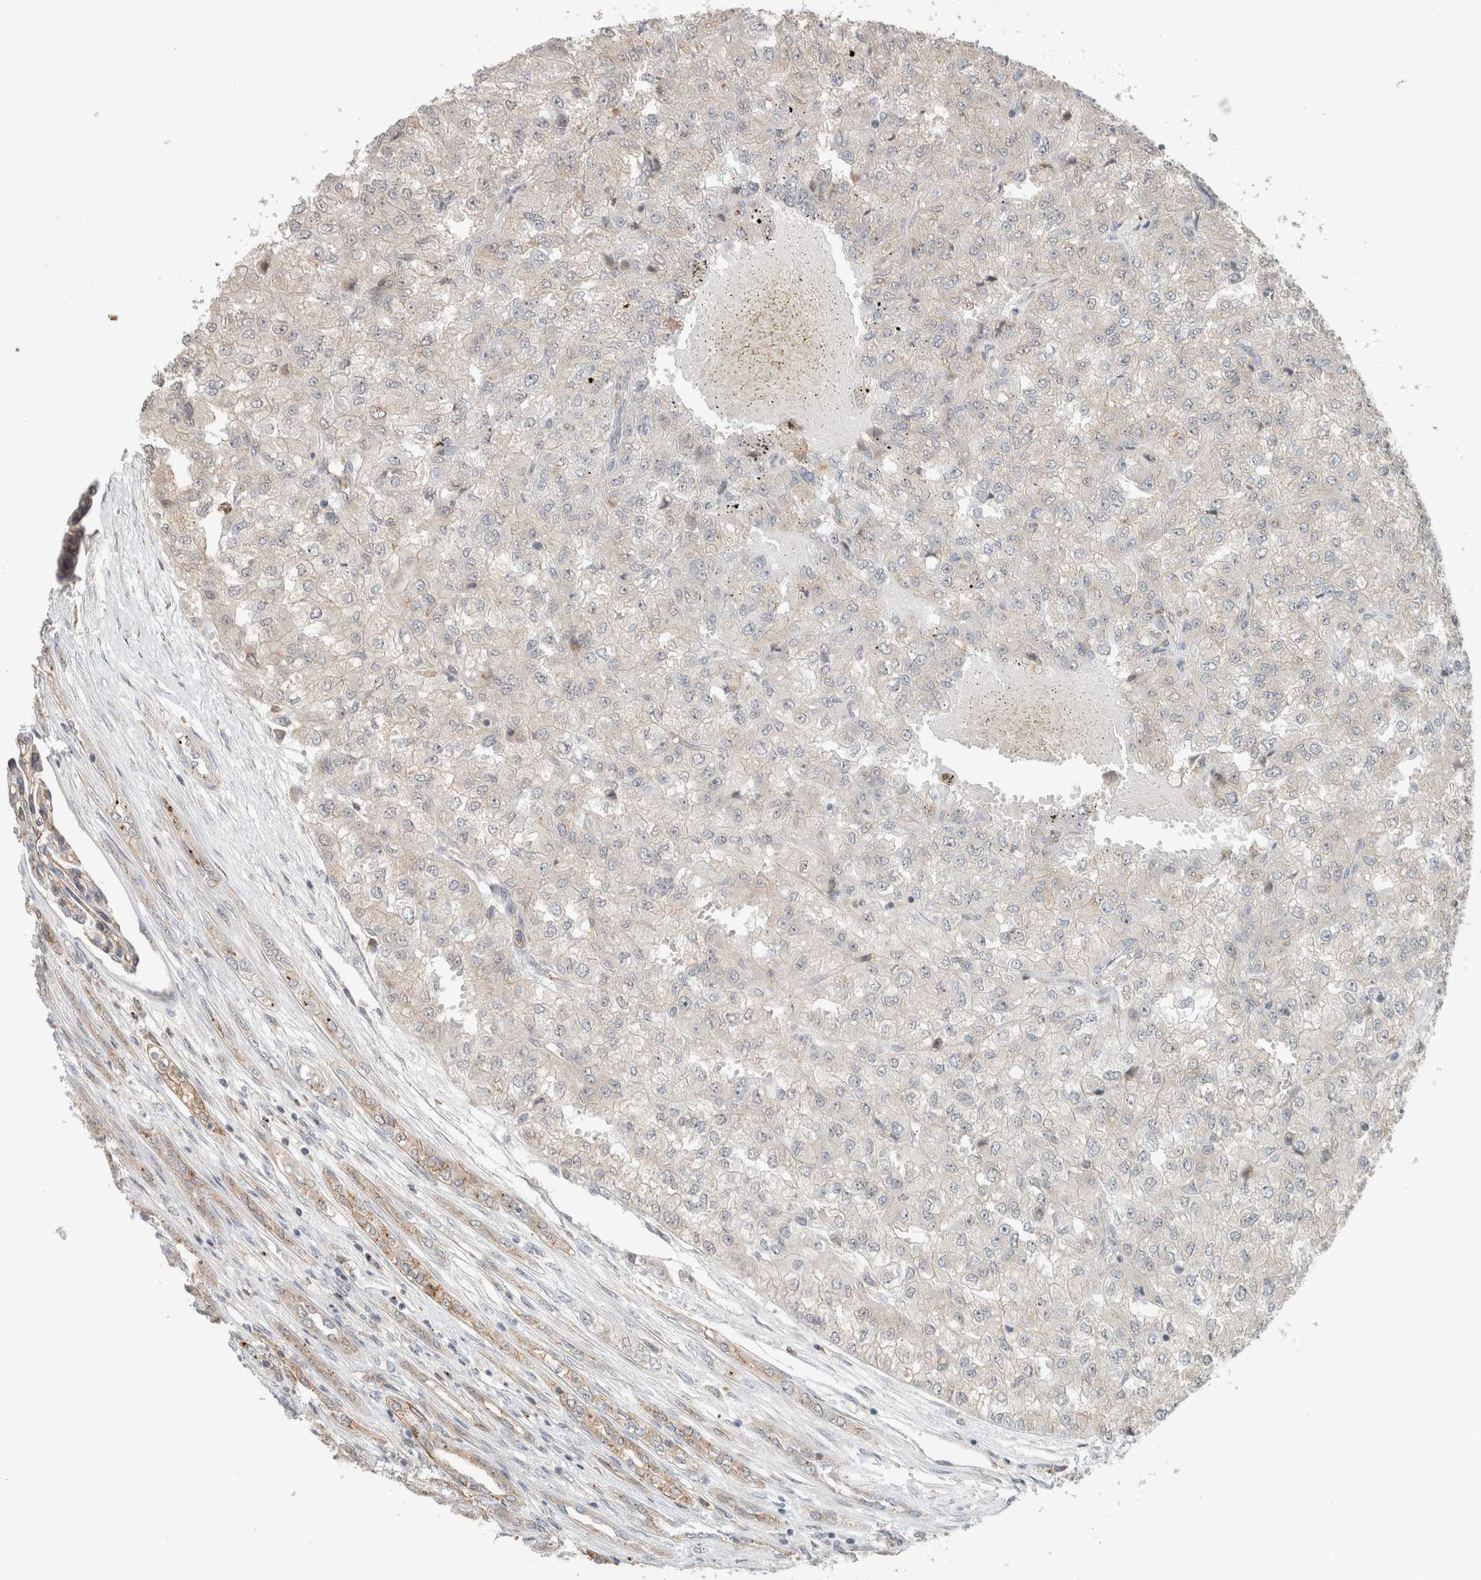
{"staining": {"intensity": "negative", "quantity": "none", "location": "none"}, "tissue": "renal cancer", "cell_type": "Tumor cells", "image_type": "cancer", "snomed": [{"axis": "morphology", "description": "Adenocarcinoma, NOS"}, {"axis": "topography", "description": "Kidney"}], "caption": "Immunohistochemistry (IHC) histopathology image of neoplastic tissue: renal adenocarcinoma stained with DAB exhibits no significant protein staining in tumor cells.", "gene": "DEPTOR", "patient": {"sex": "female", "age": 54}}